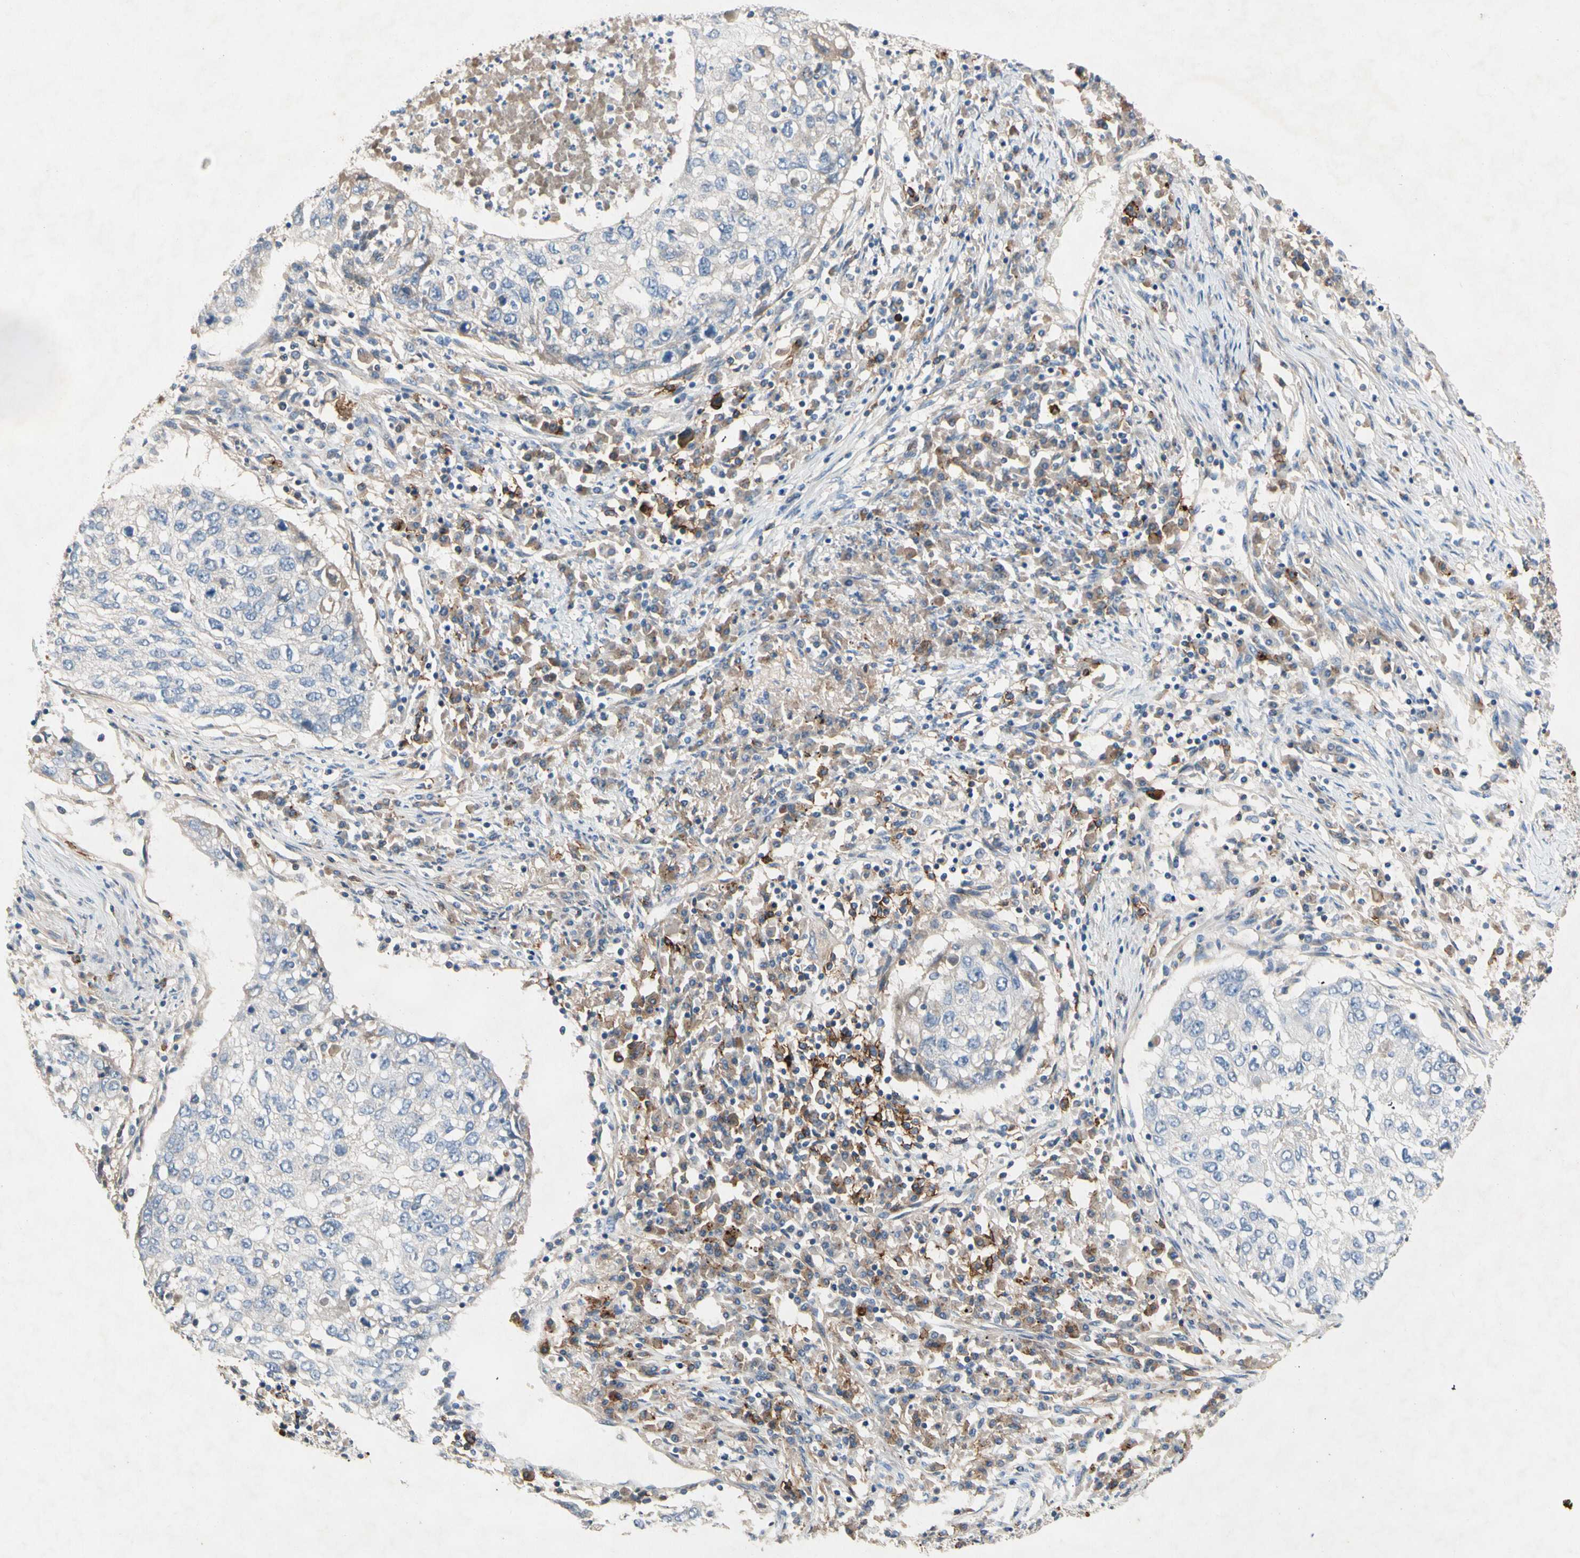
{"staining": {"intensity": "negative", "quantity": "none", "location": "none"}, "tissue": "lung cancer", "cell_type": "Tumor cells", "image_type": "cancer", "snomed": [{"axis": "morphology", "description": "Squamous cell carcinoma, NOS"}, {"axis": "topography", "description": "Lung"}], "caption": "High magnification brightfield microscopy of lung cancer (squamous cell carcinoma) stained with DAB (brown) and counterstained with hematoxylin (blue): tumor cells show no significant positivity.", "gene": "NDFIP2", "patient": {"sex": "female", "age": 63}}